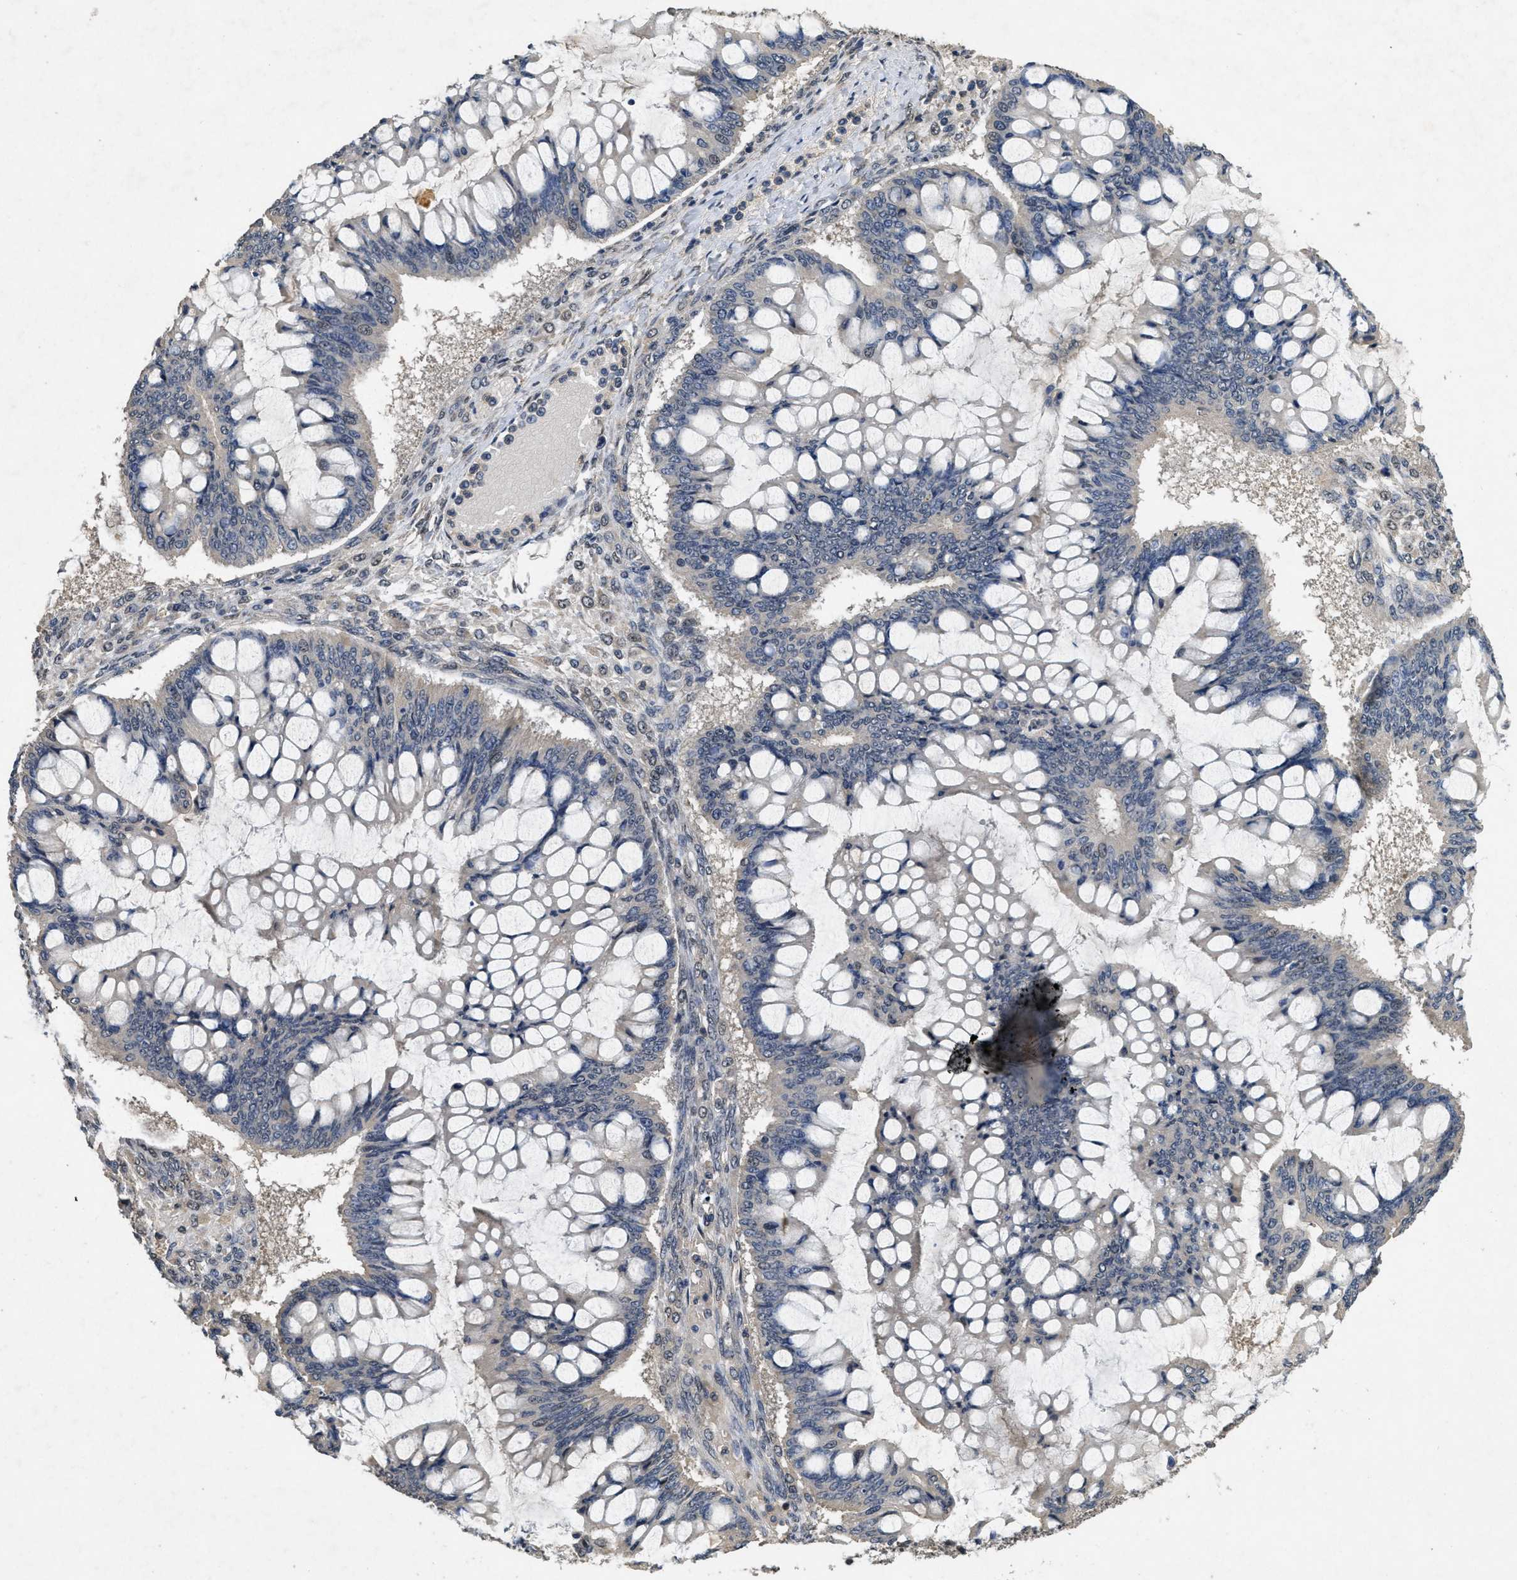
{"staining": {"intensity": "negative", "quantity": "none", "location": "none"}, "tissue": "ovarian cancer", "cell_type": "Tumor cells", "image_type": "cancer", "snomed": [{"axis": "morphology", "description": "Cystadenocarcinoma, mucinous, NOS"}, {"axis": "topography", "description": "Ovary"}], "caption": "Immunohistochemistry (IHC) of human ovarian mucinous cystadenocarcinoma exhibits no staining in tumor cells.", "gene": "PAPOLG", "patient": {"sex": "female", "age": 73}}